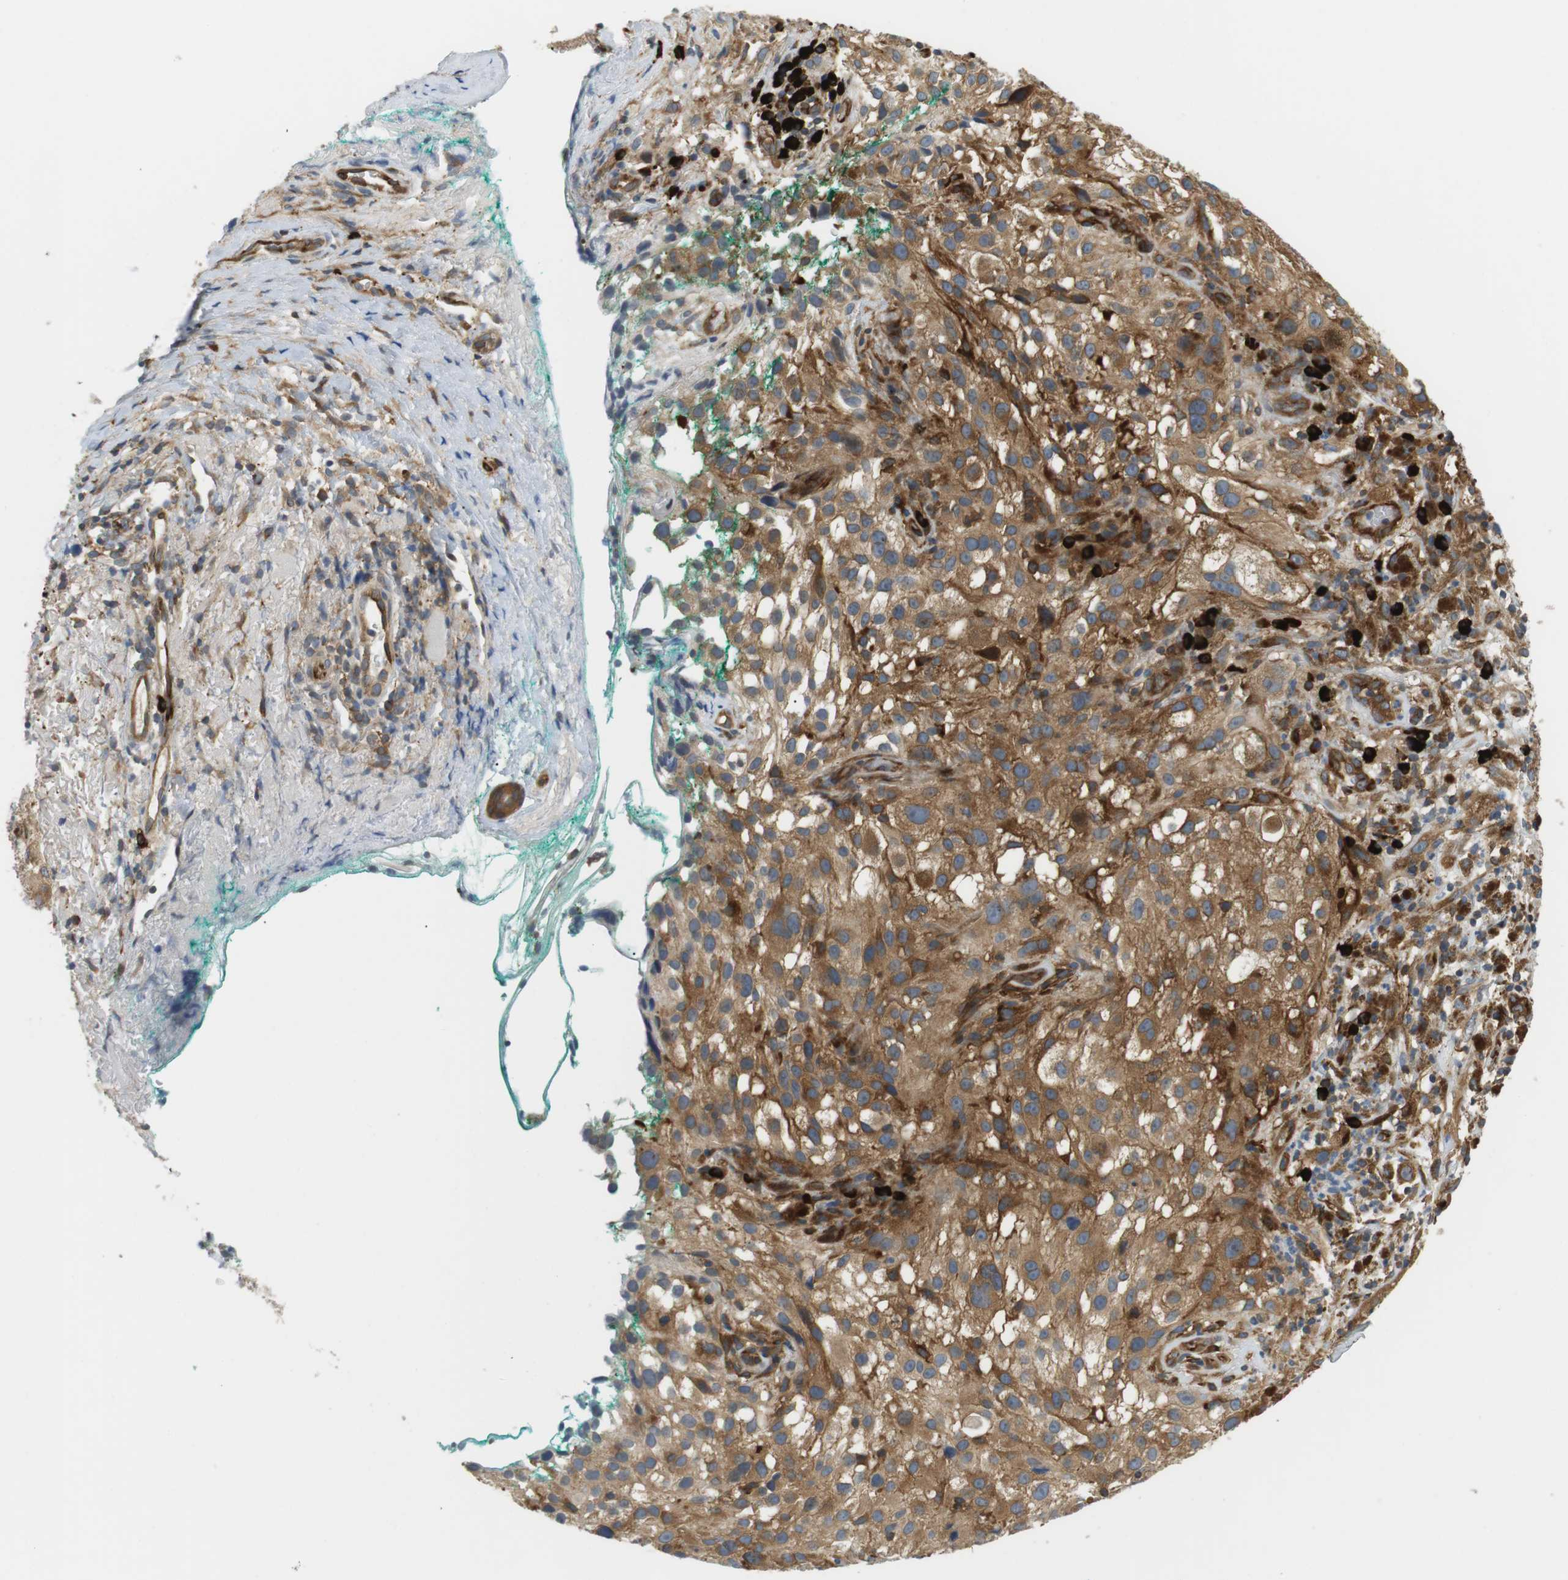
{"staining": {"intensity": "moderate", "quantity": ">75%", "location": "cytoplasmic/membranous"}, "tissue": "melanoma", "cell_type": "Tumor cells", "image_type": "cancer", "snomed": [{"axis": "morphology", "description": "Necrosis, NOS"}, {"axis": "morphology", "description": "Malignant melanoma, NOS"}, {"axis": "topography", "description": "Skin"}], "caption": "The micrograph shows staining of melanoma, revealing moderate cytoplasmic/membranous protein staining (brown color) within tumor cells.", "gene": "TMEM200A", "patient": {"sex": "female", "age": 87}}